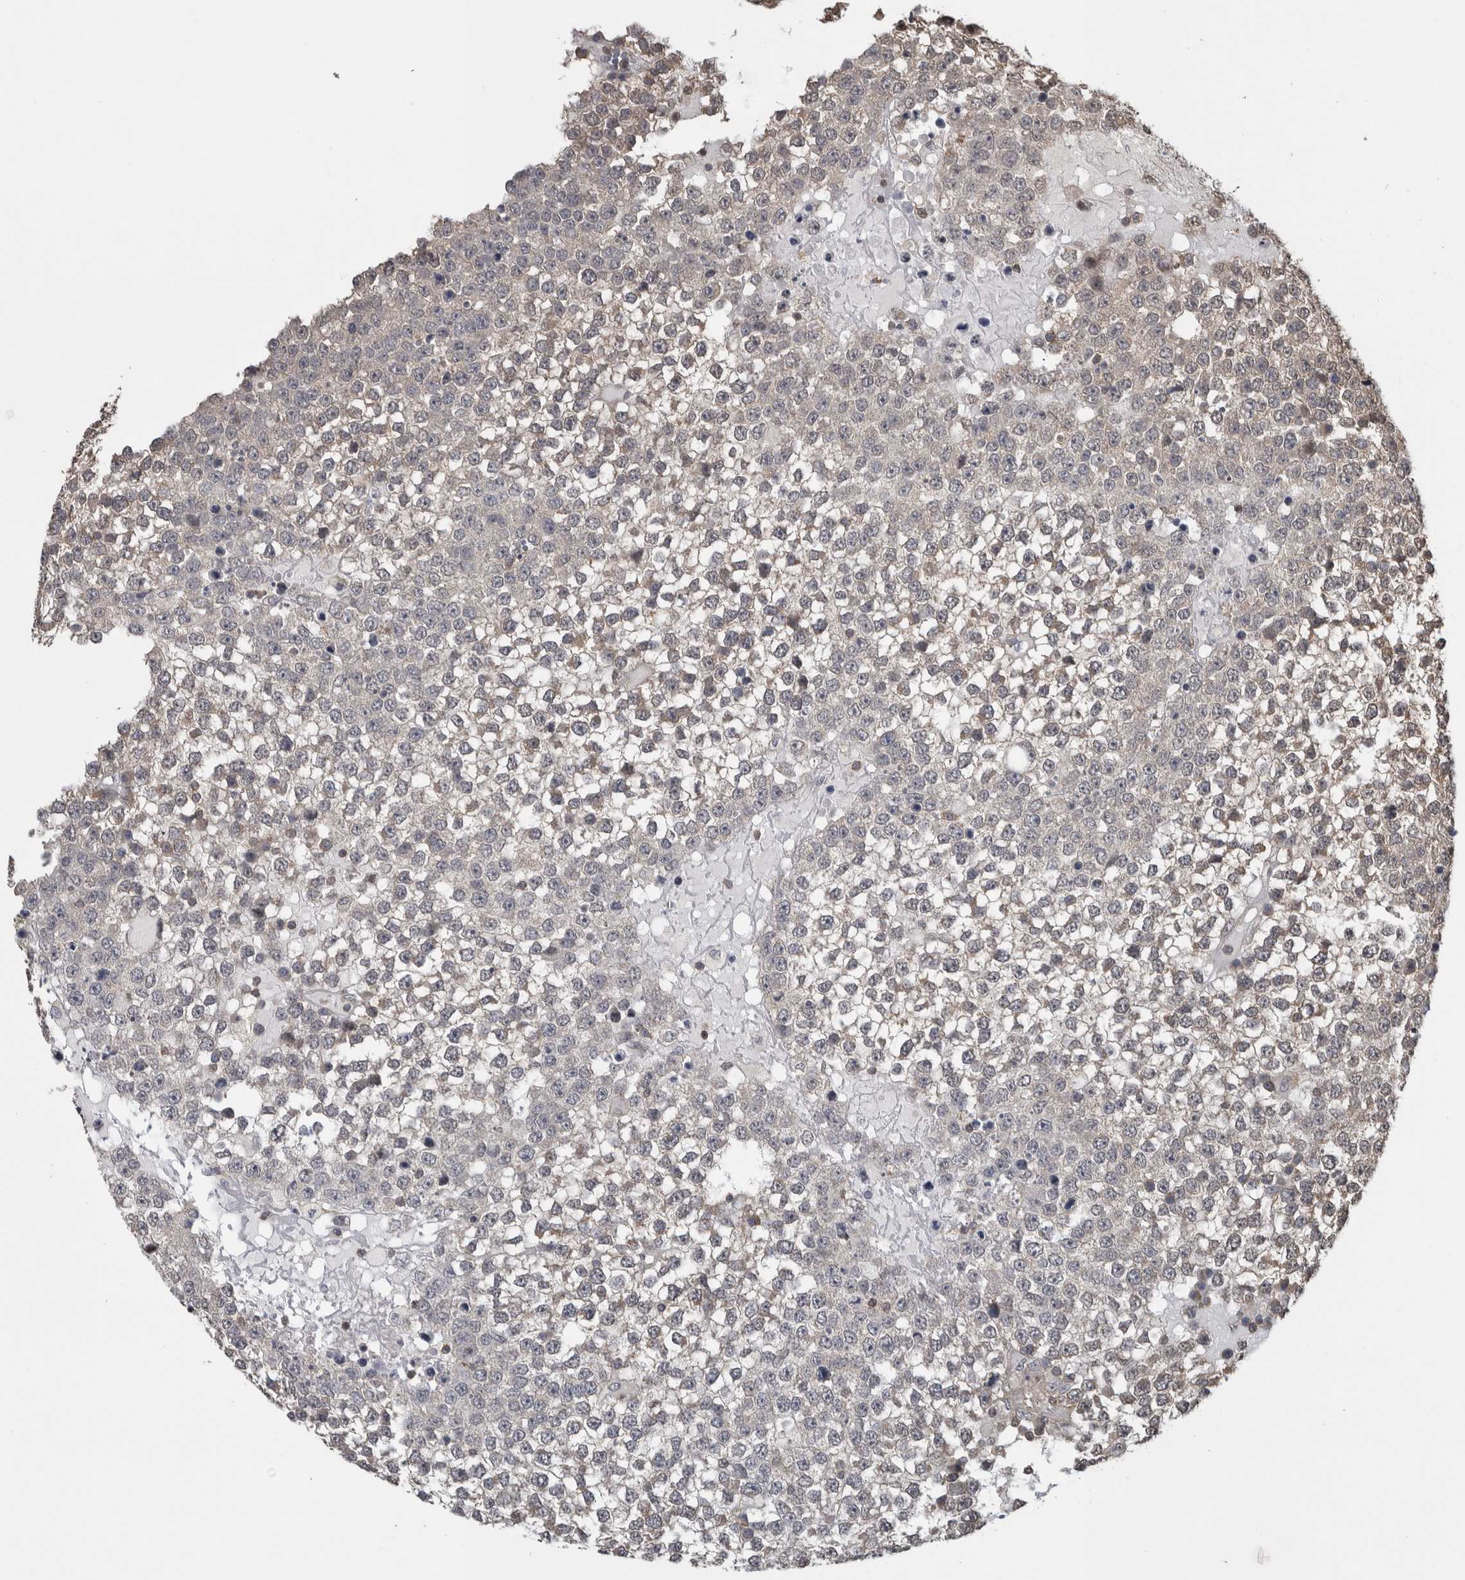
{"staining": {"intensity": "negative", "quantity": "none", "location": "none"}, "tissue": "testis cancer", "cell_type": "Tumor cells", "image_type": "cancer", "snomed": [{"axis": "morphology", "description": "Seminoma, NOS"}, {"axis": "topography", "description": "Testis"}], "caption": "Immunohistochemistry (IHC) histopathology image of human testis cancer stained for a protein (brown), which demonstrates no staining in tumor cells.", "gene": "ATXN2", "patient": {"sex": "male", "age": 65}}